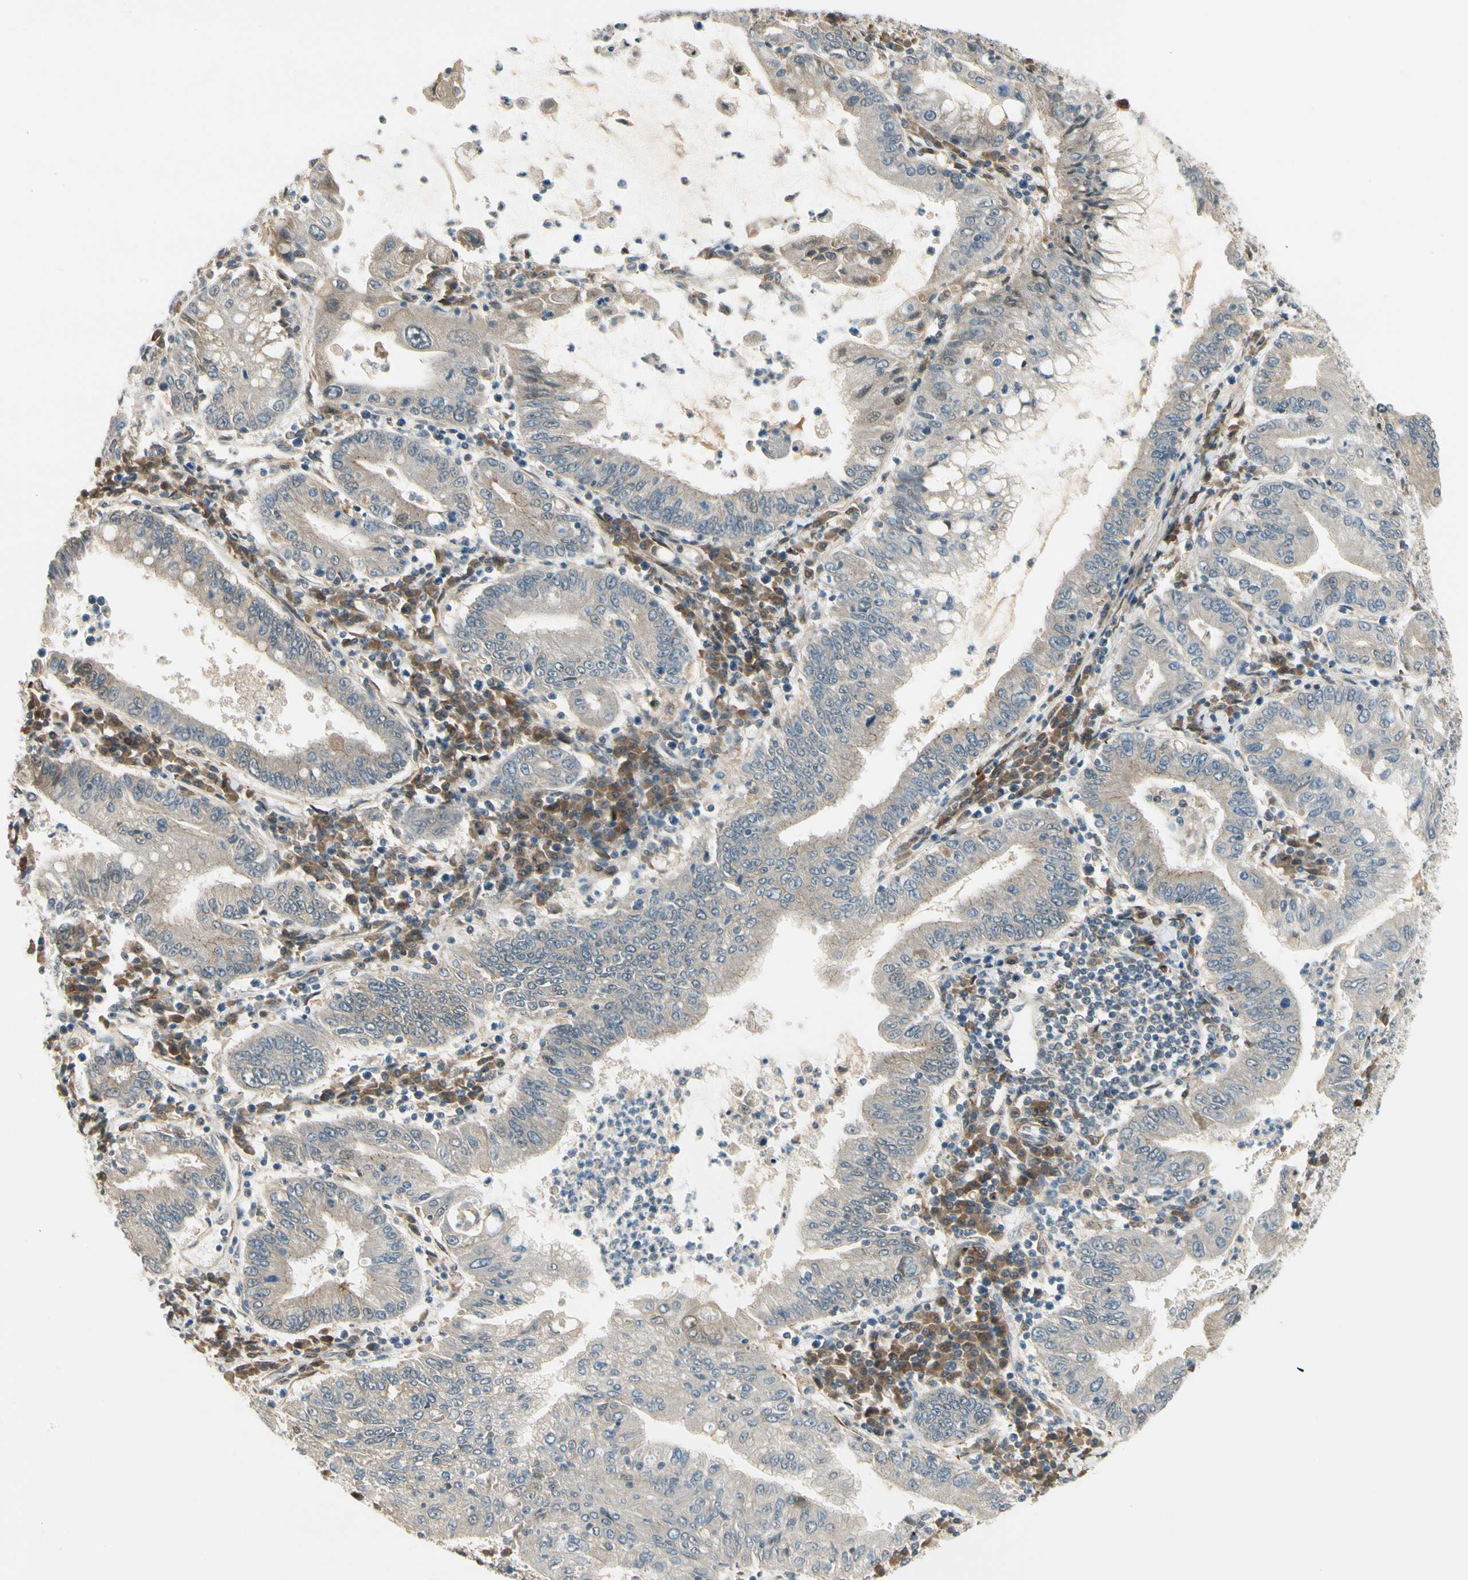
{"staining": {"intensity": "weak", "quantity": "<25%", "location": "cytoplasmic/membranous"}, "tissue": "stomach cancer", "cell_type": "Tumor cells", "image_type": "cancer", "snomed": [{"axis": "morphology", "description": "Normal tissue, NOS"}, {"axis": "morphology", "description": "Adenocarcinoma, NOS"}, {"axis": "topography", "description": "Esophagus"}, {"axis": "topography", "description": "Stomach, upper"}, {"axis": "topography", "description": "Peripheral nerve tissue"}], "caption": "A high-resolution micrograph shows IHC staining of stomach cancer (adenocarcinoma), which reveals no significant positivity in tumor cells.", "gene": "EPHB3", "patient": {"sex": "male", "age": 62}}